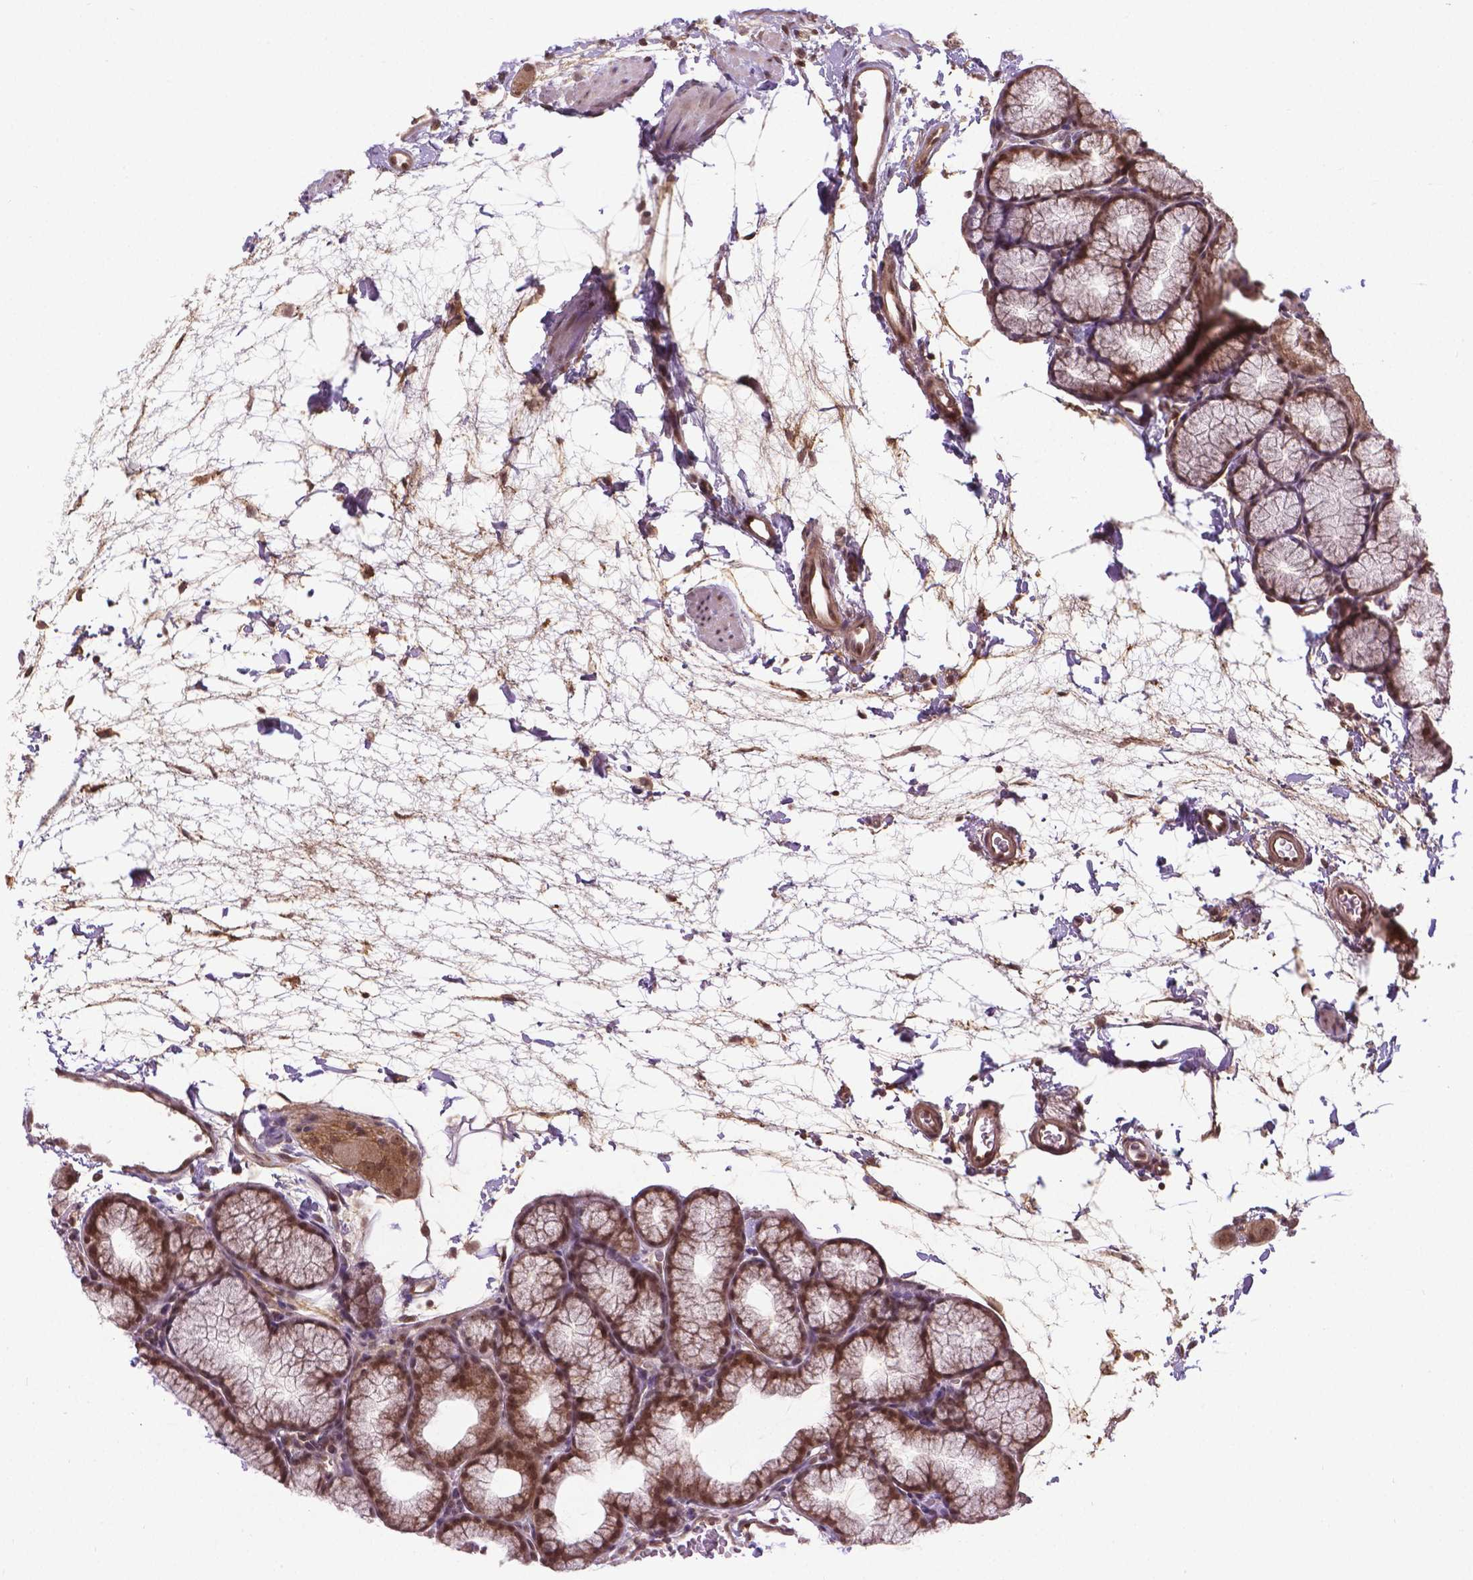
{"staining": {"intensity": "moderate", "quantity": ">75%", "location": "cytoplasmic/membranous,nuclear"}, "tissue": "duodenum", "cell_type": "Glandular cells", "image_type": "normal", "snomed": [{"axis": "morphology", "description": "Normal tissue, NOS"}, {"axis": "topography", "description": "Duodenum"}], "caption": "Glandular cells display medium levels of moderate cytoplasmic/membranous,nuclear staining in about >75% of cells in unremarkable human duodenum.", "gene": "ANKRD54", "patient": {"sex": "male", "age": 59}}